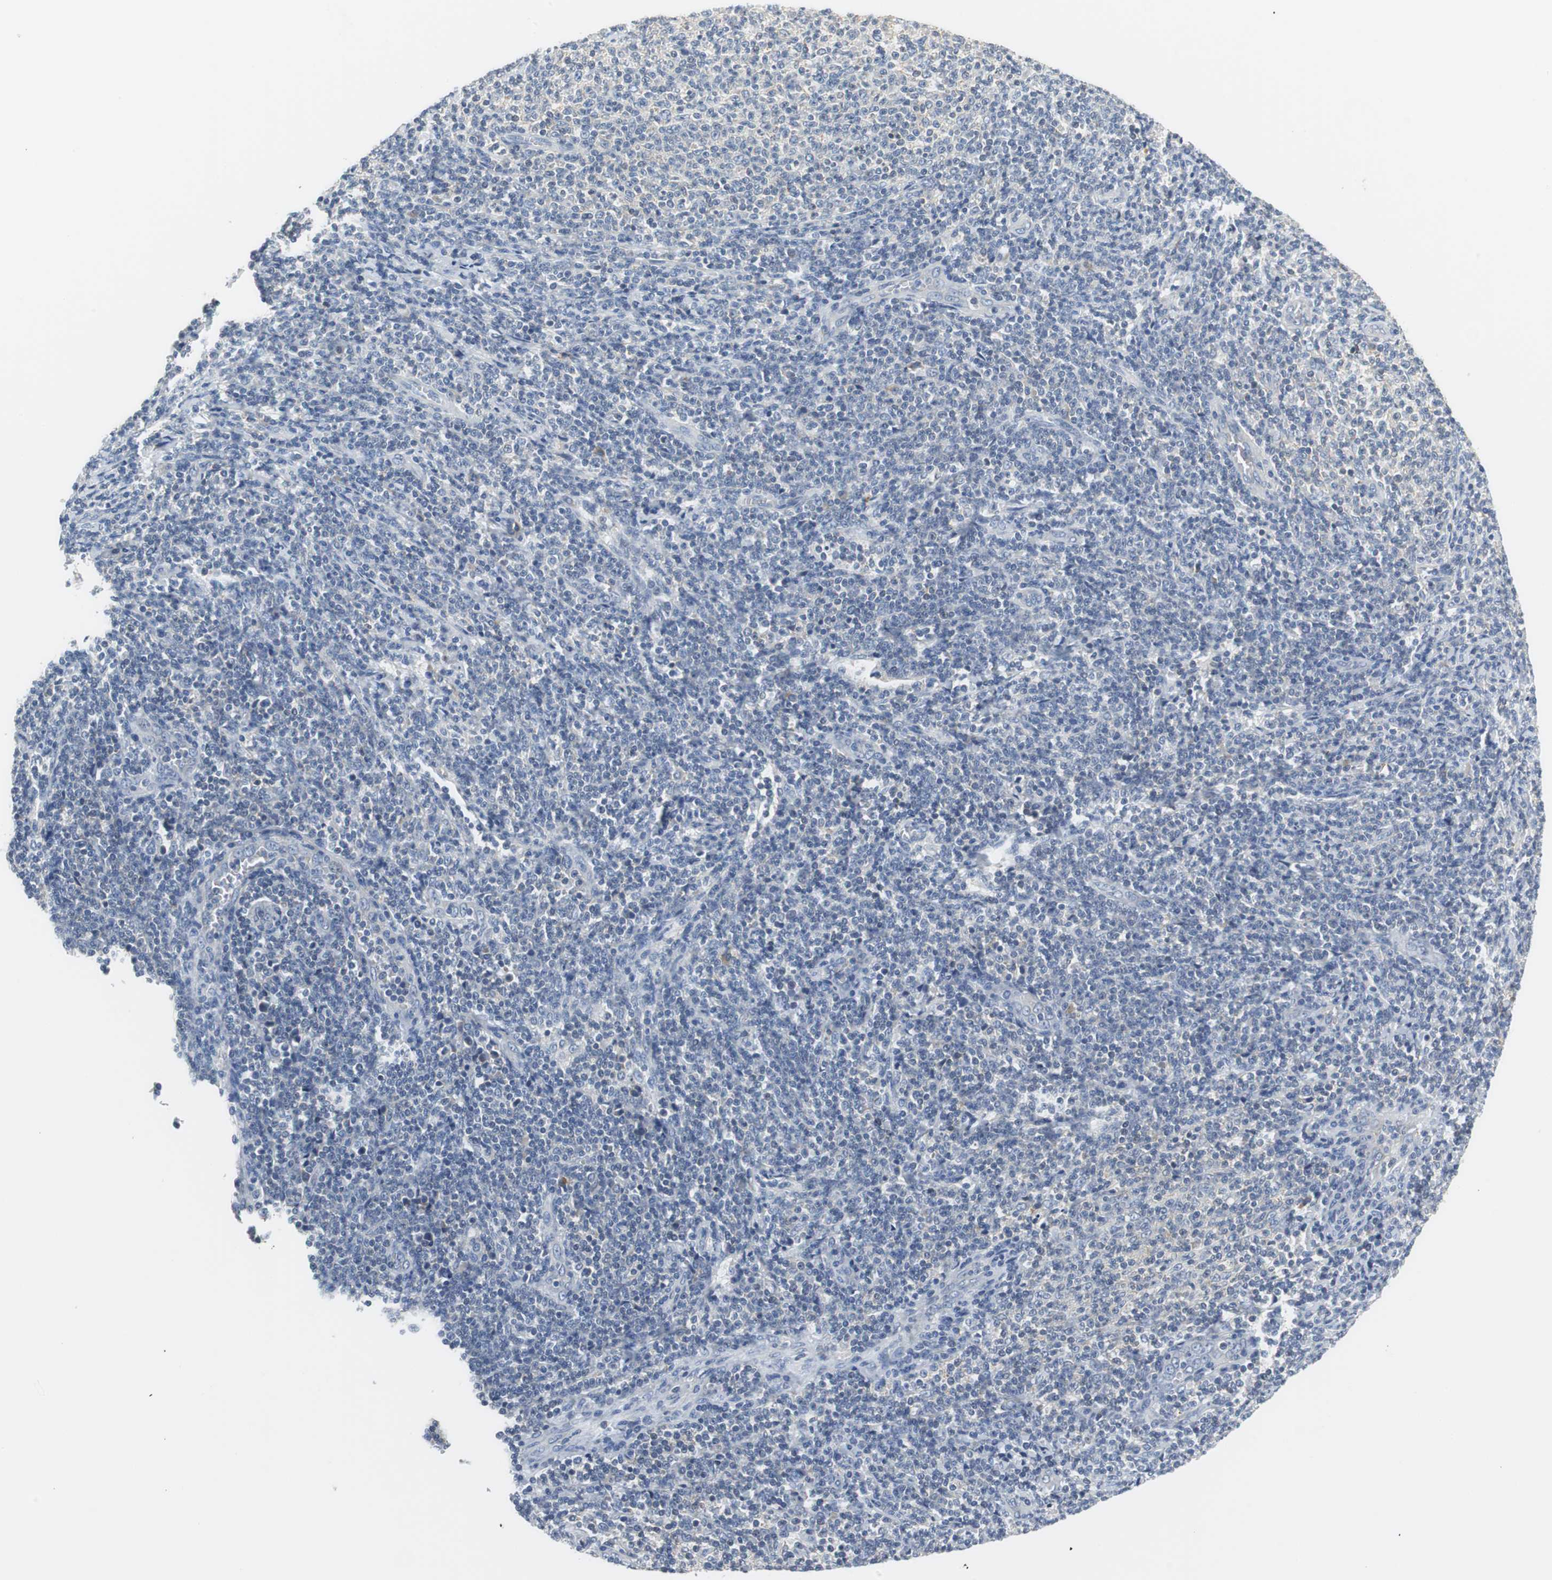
{"staining": {"intensity": "negative", "quantity": "none", "location": "none"}, "tissue": "lymphoma", "cell_type": "Tumor cells", "image_type": "cancer", "snomed": [{"axis": "morphology", "description": "Malignant lymphoma, non-Hodgkin's type, Low grade"}, {"axis": "topography", "description": "Lymph node"}], "caption": "High power microscopy micrograph of an immunohistochemistry (IHC) image of malignant lymphoma, non-Hodgkin's type (low-grade), revealing no significant positivity in tumor cells.", "gene": "GLCCI1", "patient": {"sex": "male", "age": 66}}